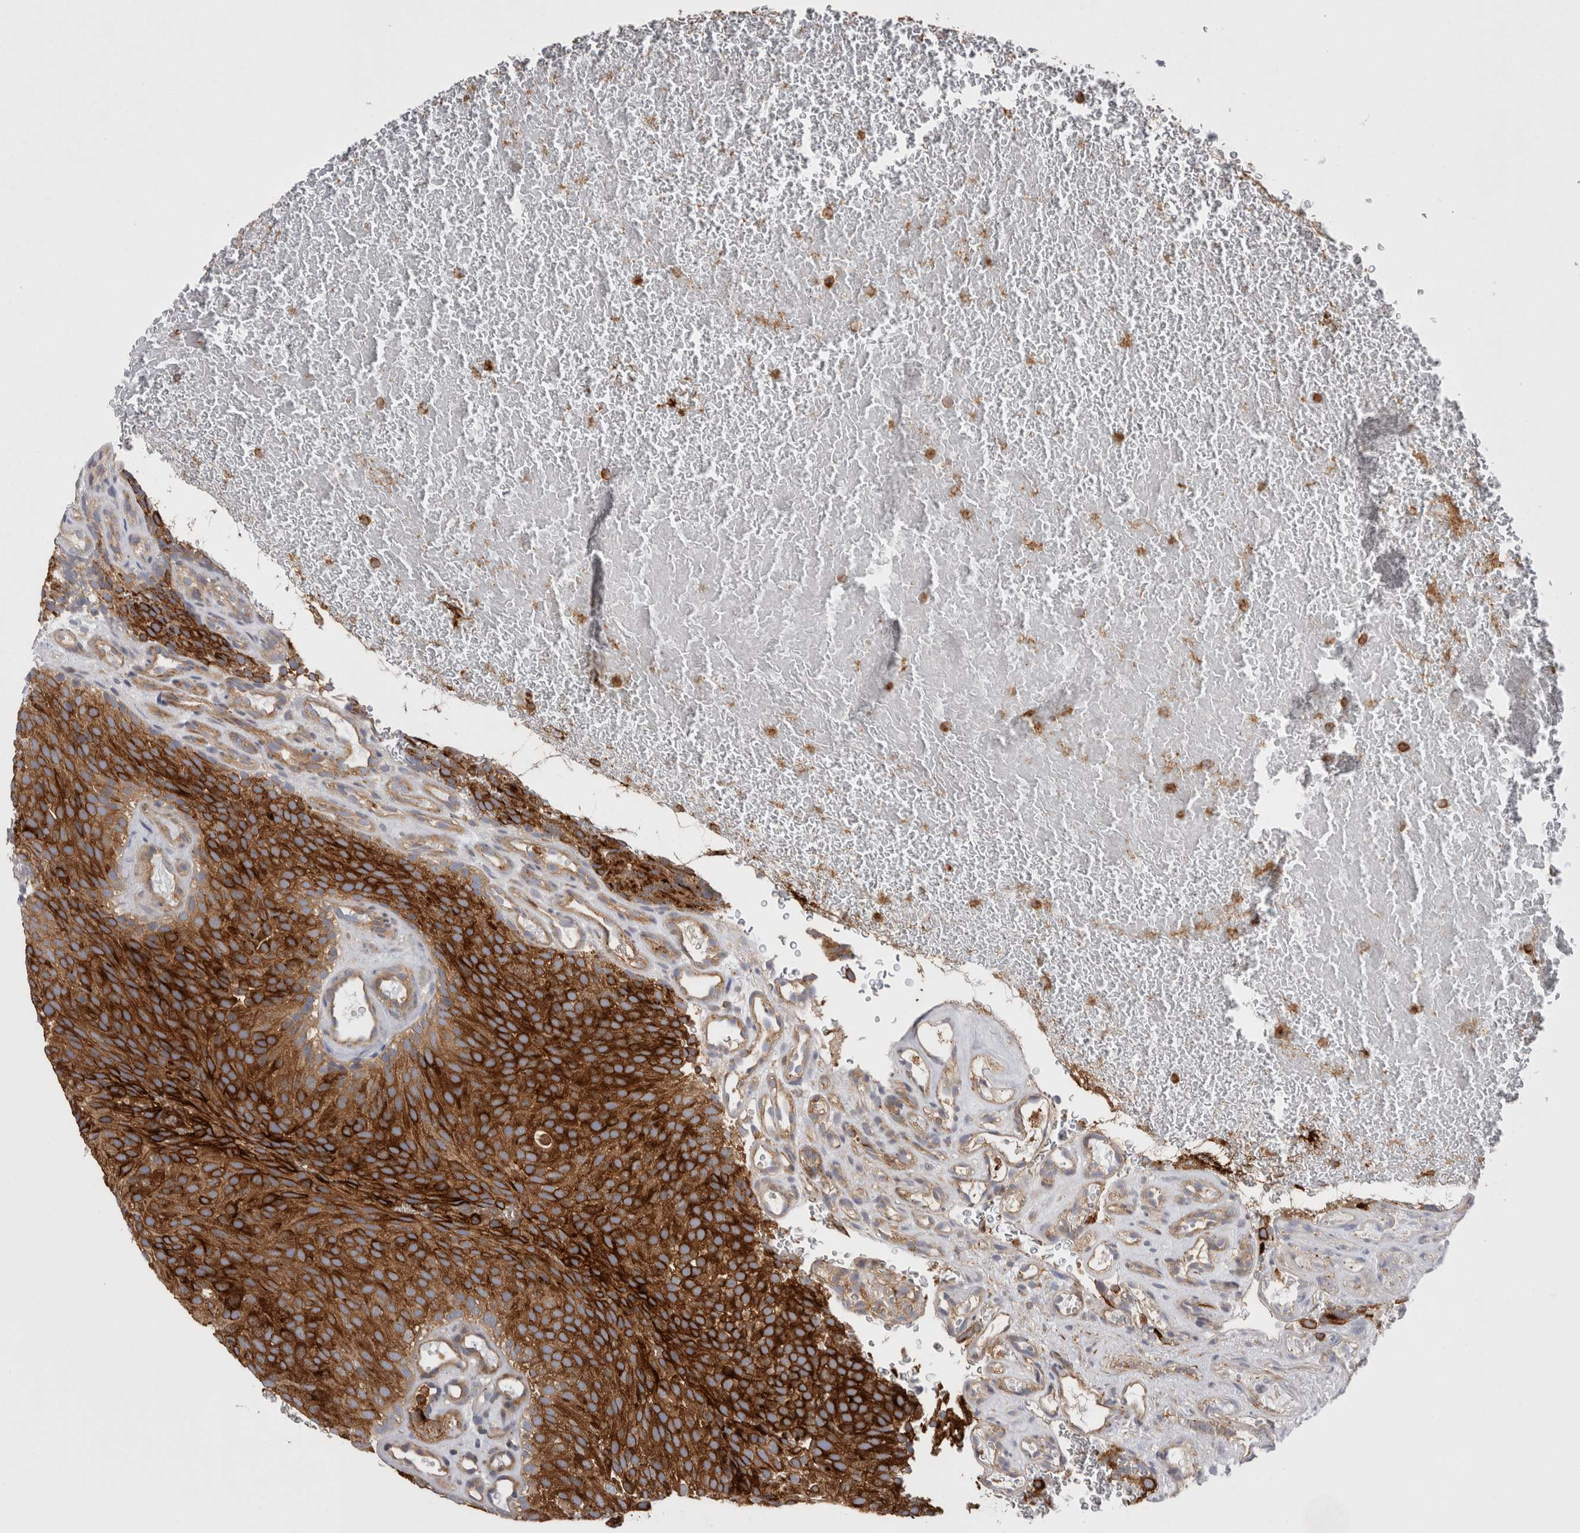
{"staining": {"intensity": "strong", "quantity": ">75%", "location": "cytoplasmic/membranous"}, "tissue": "urothelial cancer", "cell_type": "Tumor cells", "image_type": "cancer", "snomed": [{"axis": "morphology", "description": "Urothelial carcinoma, Low grade"}, {"axis": "topography", "description": "Urinary bladder"}], "caption": "Immunohistochemistry (IHC) (DAB) staining of human urothelial cancer reveals strong cytoplasmic/membranous protein expression in approximately >75% of tumor cells.", "gene": "RAB11FIP1", "patient": {"sex": "male", "age": 78}}